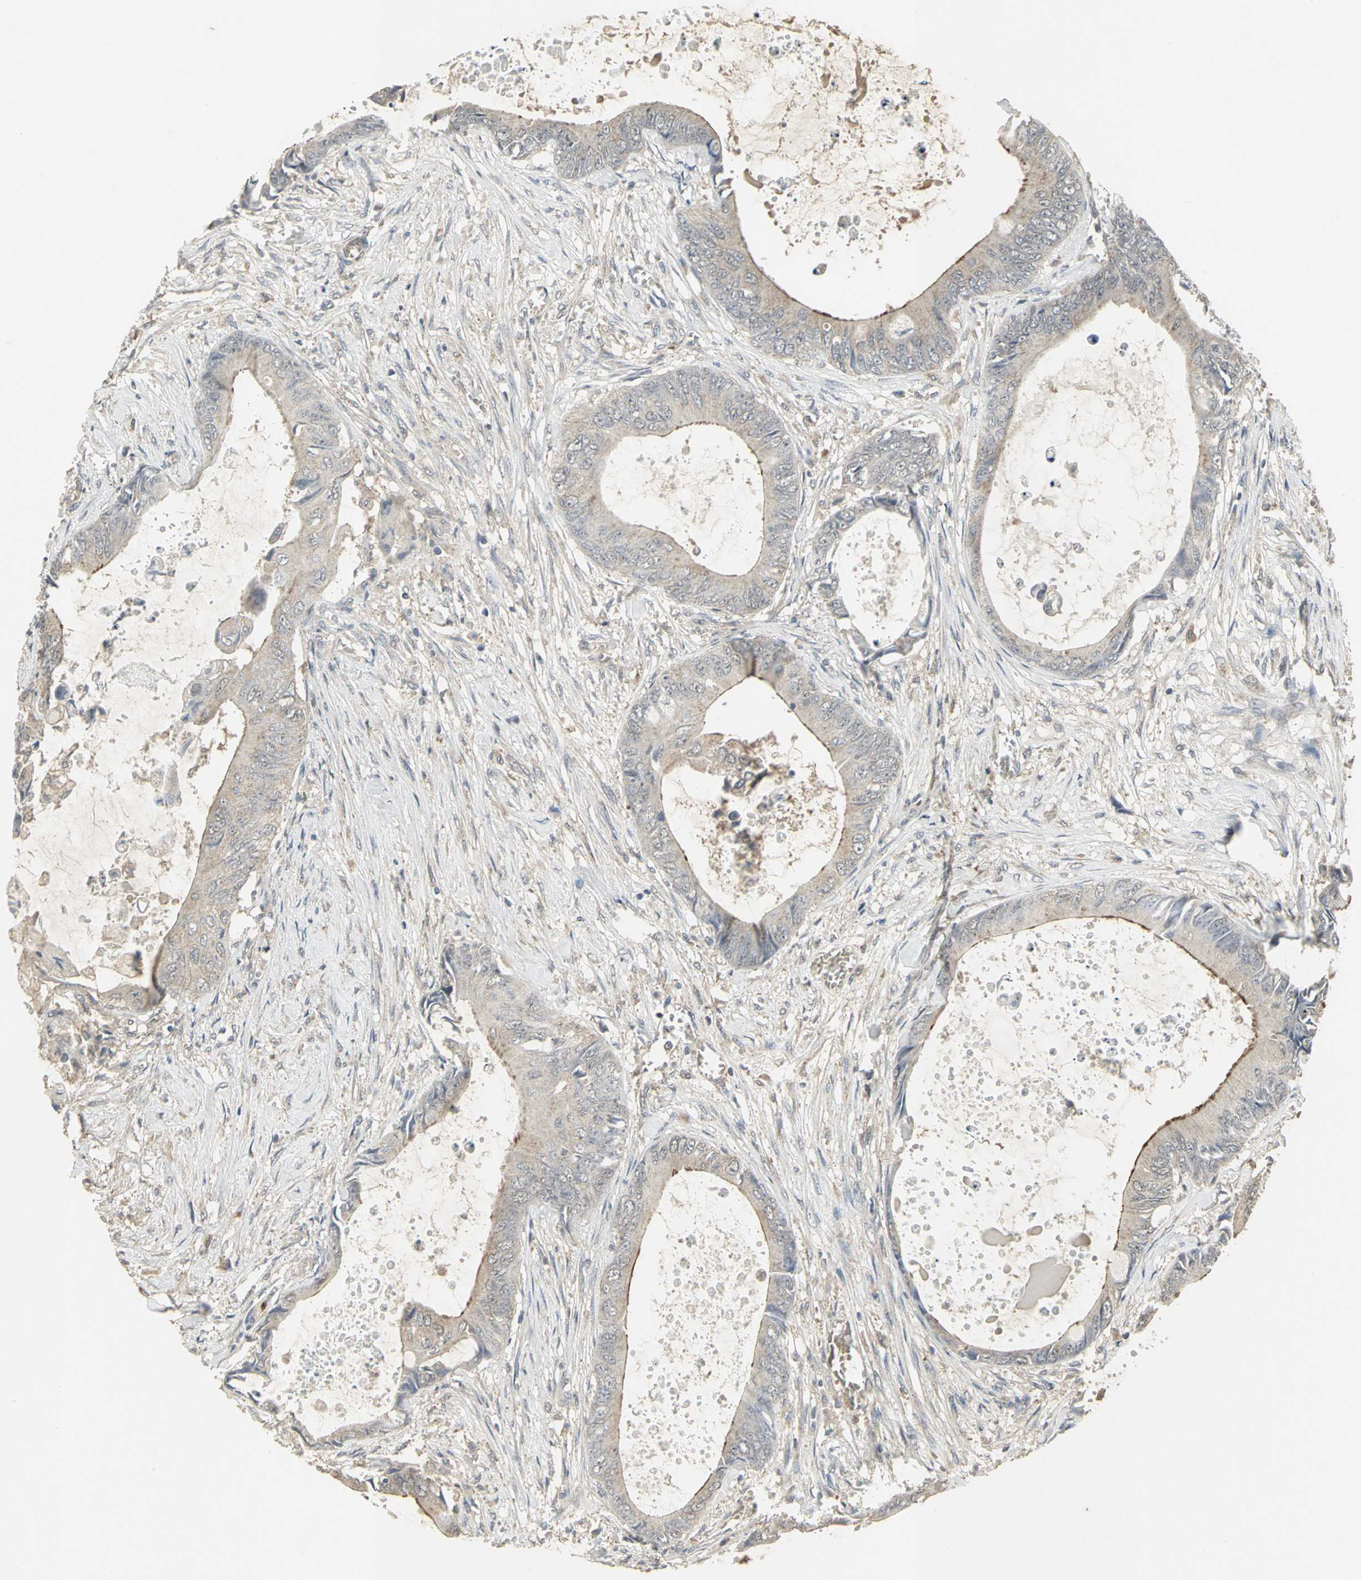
{"staining": {"intensity": "weak", "quantity": ">75%", "location": "cytoplasmic/membranous"}, "tissue": "colorectal cancer", "cell_type": "Tumor cells", "image_type": "cancer", "snomed": [{"axis": "morphology", "description": "Normal tissue, NOS"}, {"axis": "morphology", "description": "Adenocarcinoma, NOS"}, {"axis": "topography", "description": "Rectum"}, {"axis": "topography", "description": "Peripheral nerve tissue"}], "caption": "IHC image of neoplastic tissue: colorectal cancer (adenocarcinoma) stained using immunohistochemistry (IHC) exhibits low levels of weak protein expression localized specifically in the cytoplasmic/membranous of tumor cells, appearing as a cytoplasmic/membranous brown color.", "gene": "KEAP1", "patient": {"sex": "female", "age": 77}}